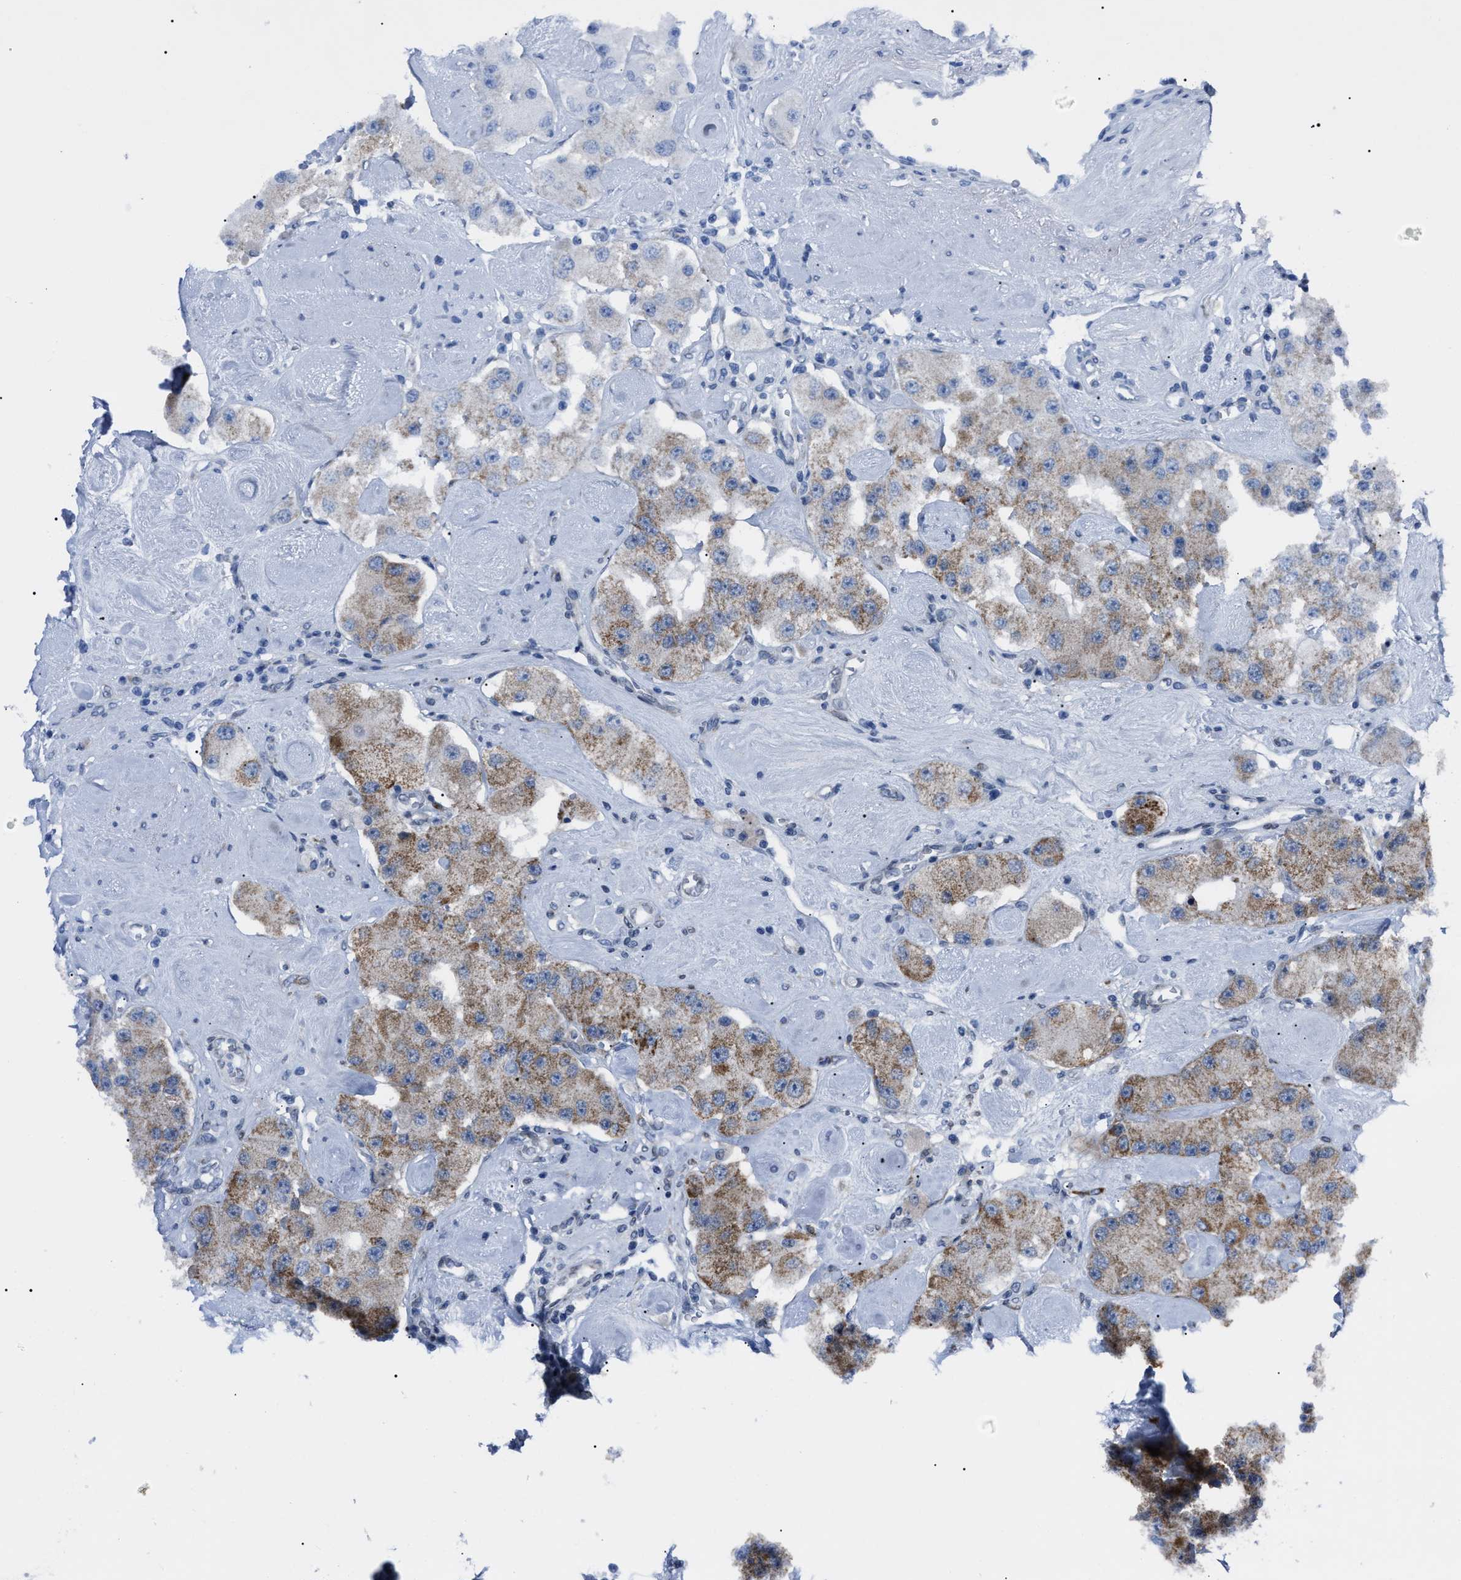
{"staining": {"intensity": "moderate", "quantity": ">75%", "location": "cytoplasmic/membranous"}, "tissue": "carcinoid", "cell_type": "Tumor cells", "image_type": "cancer", "snomed": [{"axis": "morphology", "description": "Carcinoid, malignant, NOS"}, {"axis": "topography", "description": "Pancreas"}], "caption": "A brown stain labels moderate cytoplasmic/membranous positivity of a protein in carcinoid tumor cells. The staining is performed using DAB (3,3'-diaminobenzidine) brown chromogen to label protein expression. The nuclei are counter-stained blue using hematoxylin.", "gene": "LRRC14", "patient": {"sex": "male", "age": 41}}